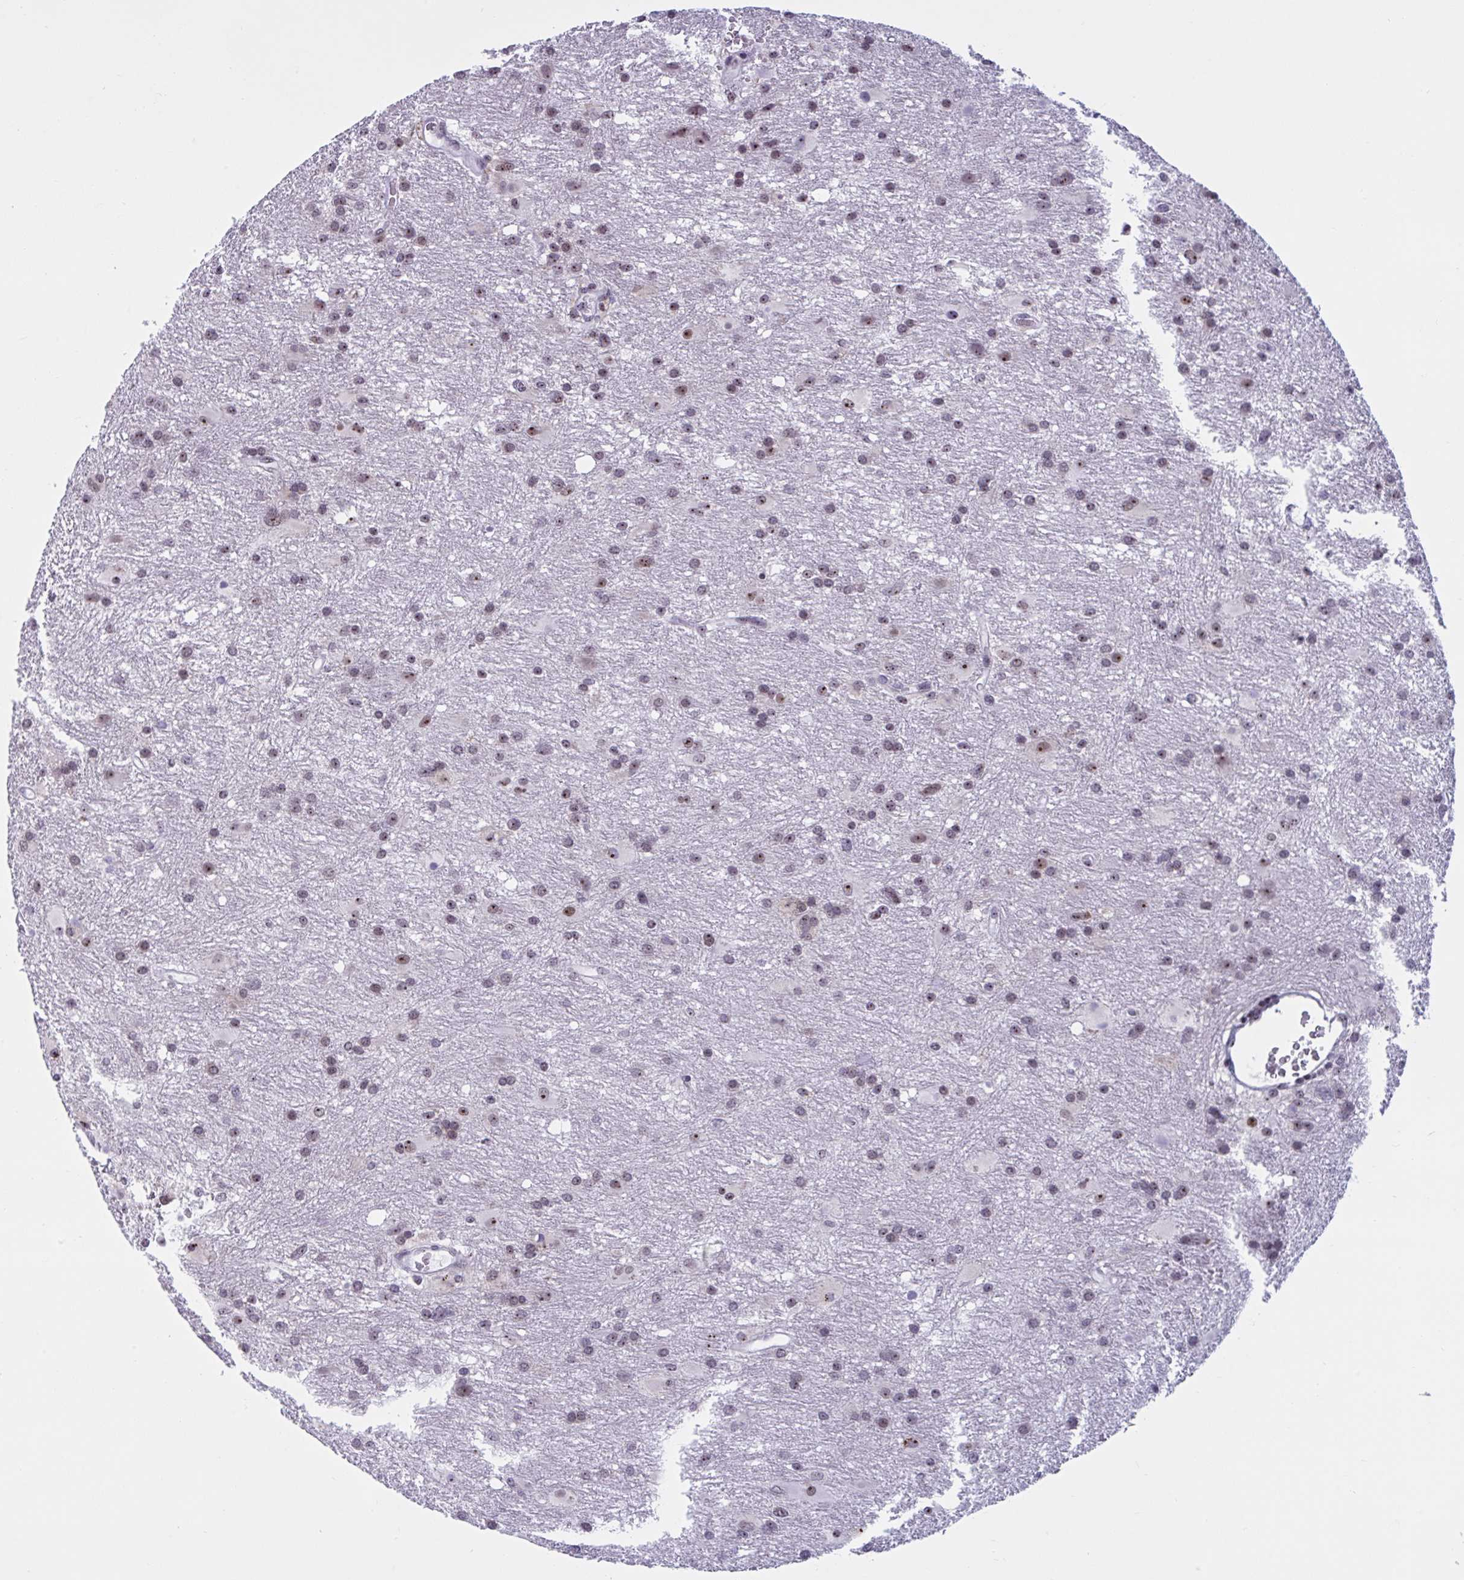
{"staining": {"intensity": "moderate", "quantity": ">75%", "location": "nuclear"}, "tissue": "glioma", "cell_type": "Tumor cells", "image_type": "cancer", "snomed": [{"axis": "morphology", "description": "Glioma, malignant, High grade"}, {"axis": "topography", "description": "Brain"}], "caption": "Glioma tissue shows moderate nuclear staining in about >75% of tumor cells", "gene": "TGM6", "patient": {"sex": "male", "age": 53}}